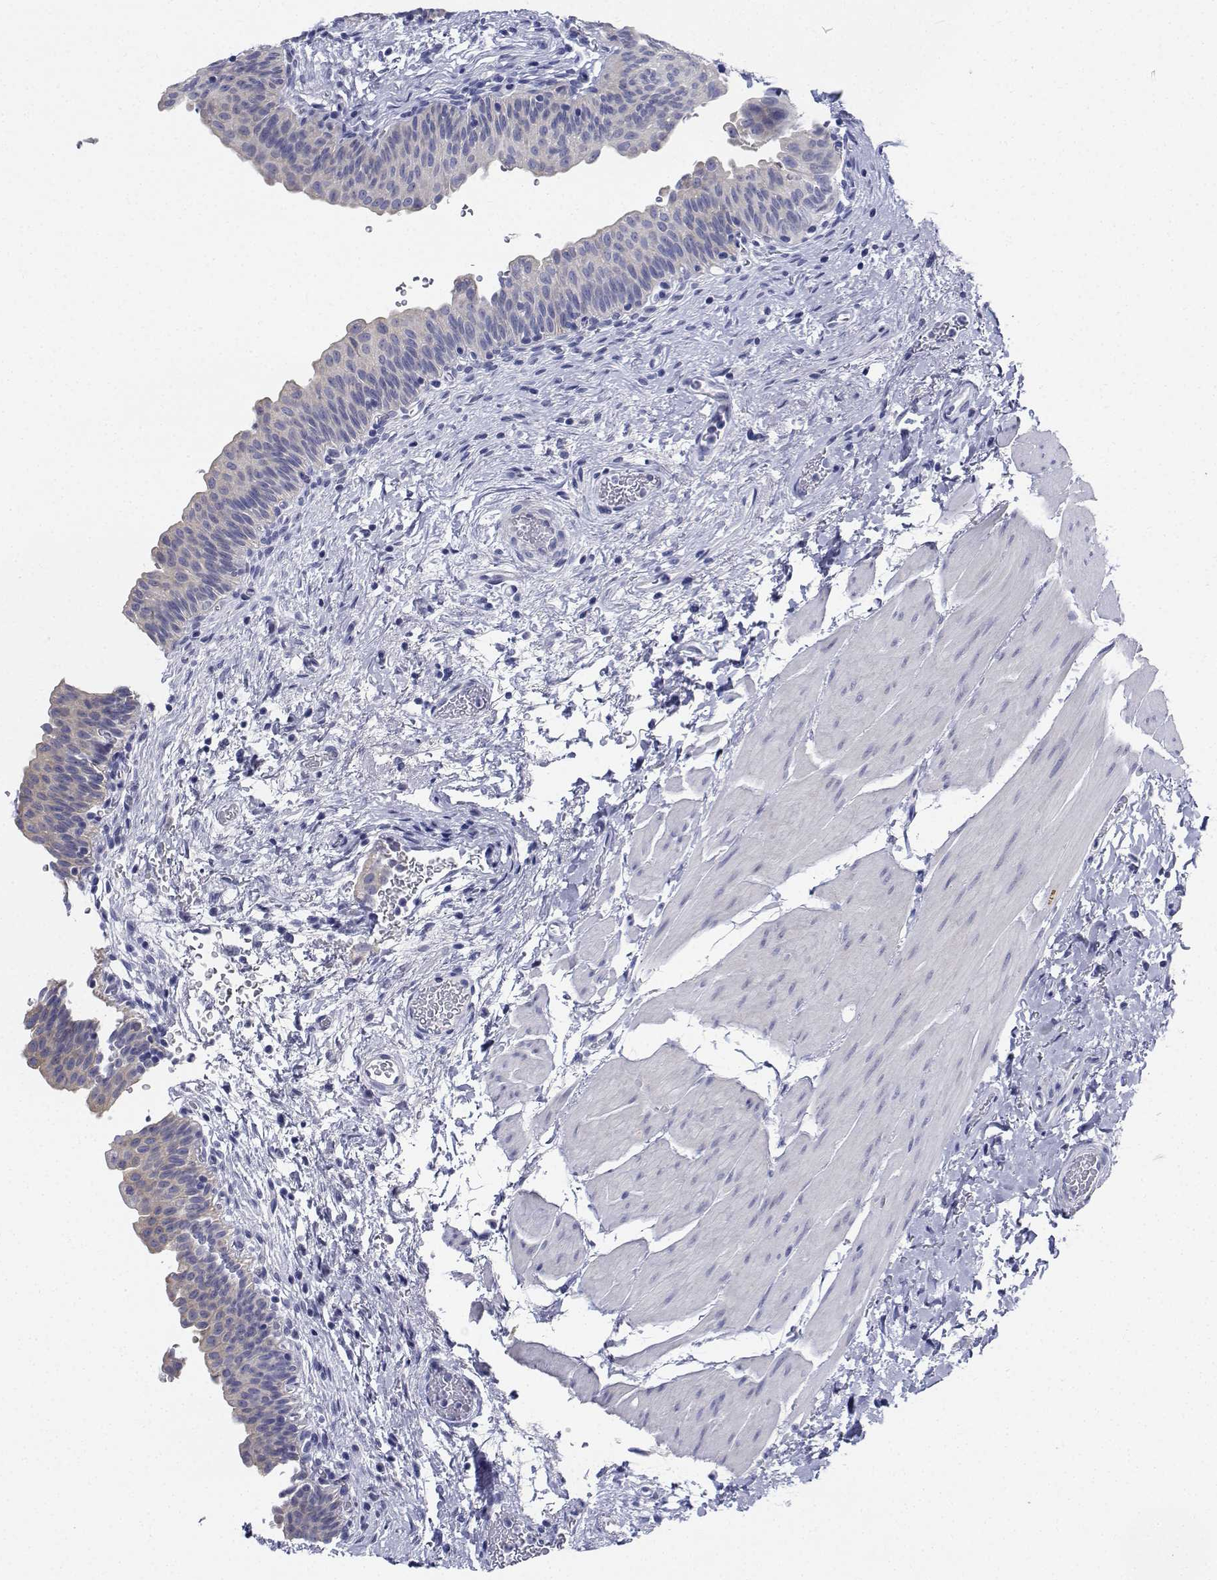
{"staining": {"intensity": "negative", "quantity": "none", "location": "none"}, "tissue": "urinary bladder", "cell_type": "Urothelial cells", "image_type": "normal", "snomed": [{"axis": "morphology", "description": "Normal tissue, NOS"}, {"axis": "topography", "description": "Urinary bladder"}], "caption": "High magnification brightfield microscopy of normal urinary bladder stained with DAB (brown) and counterstained with hematoxylin (blue): urothelial cells show no significant positivity. (DAB (3,3'-diaminobenzidine) immunohistochemistry (IHC), high magnification).", "gene": "CDHR3", "patient": {"sex": "male", "age": 56}}